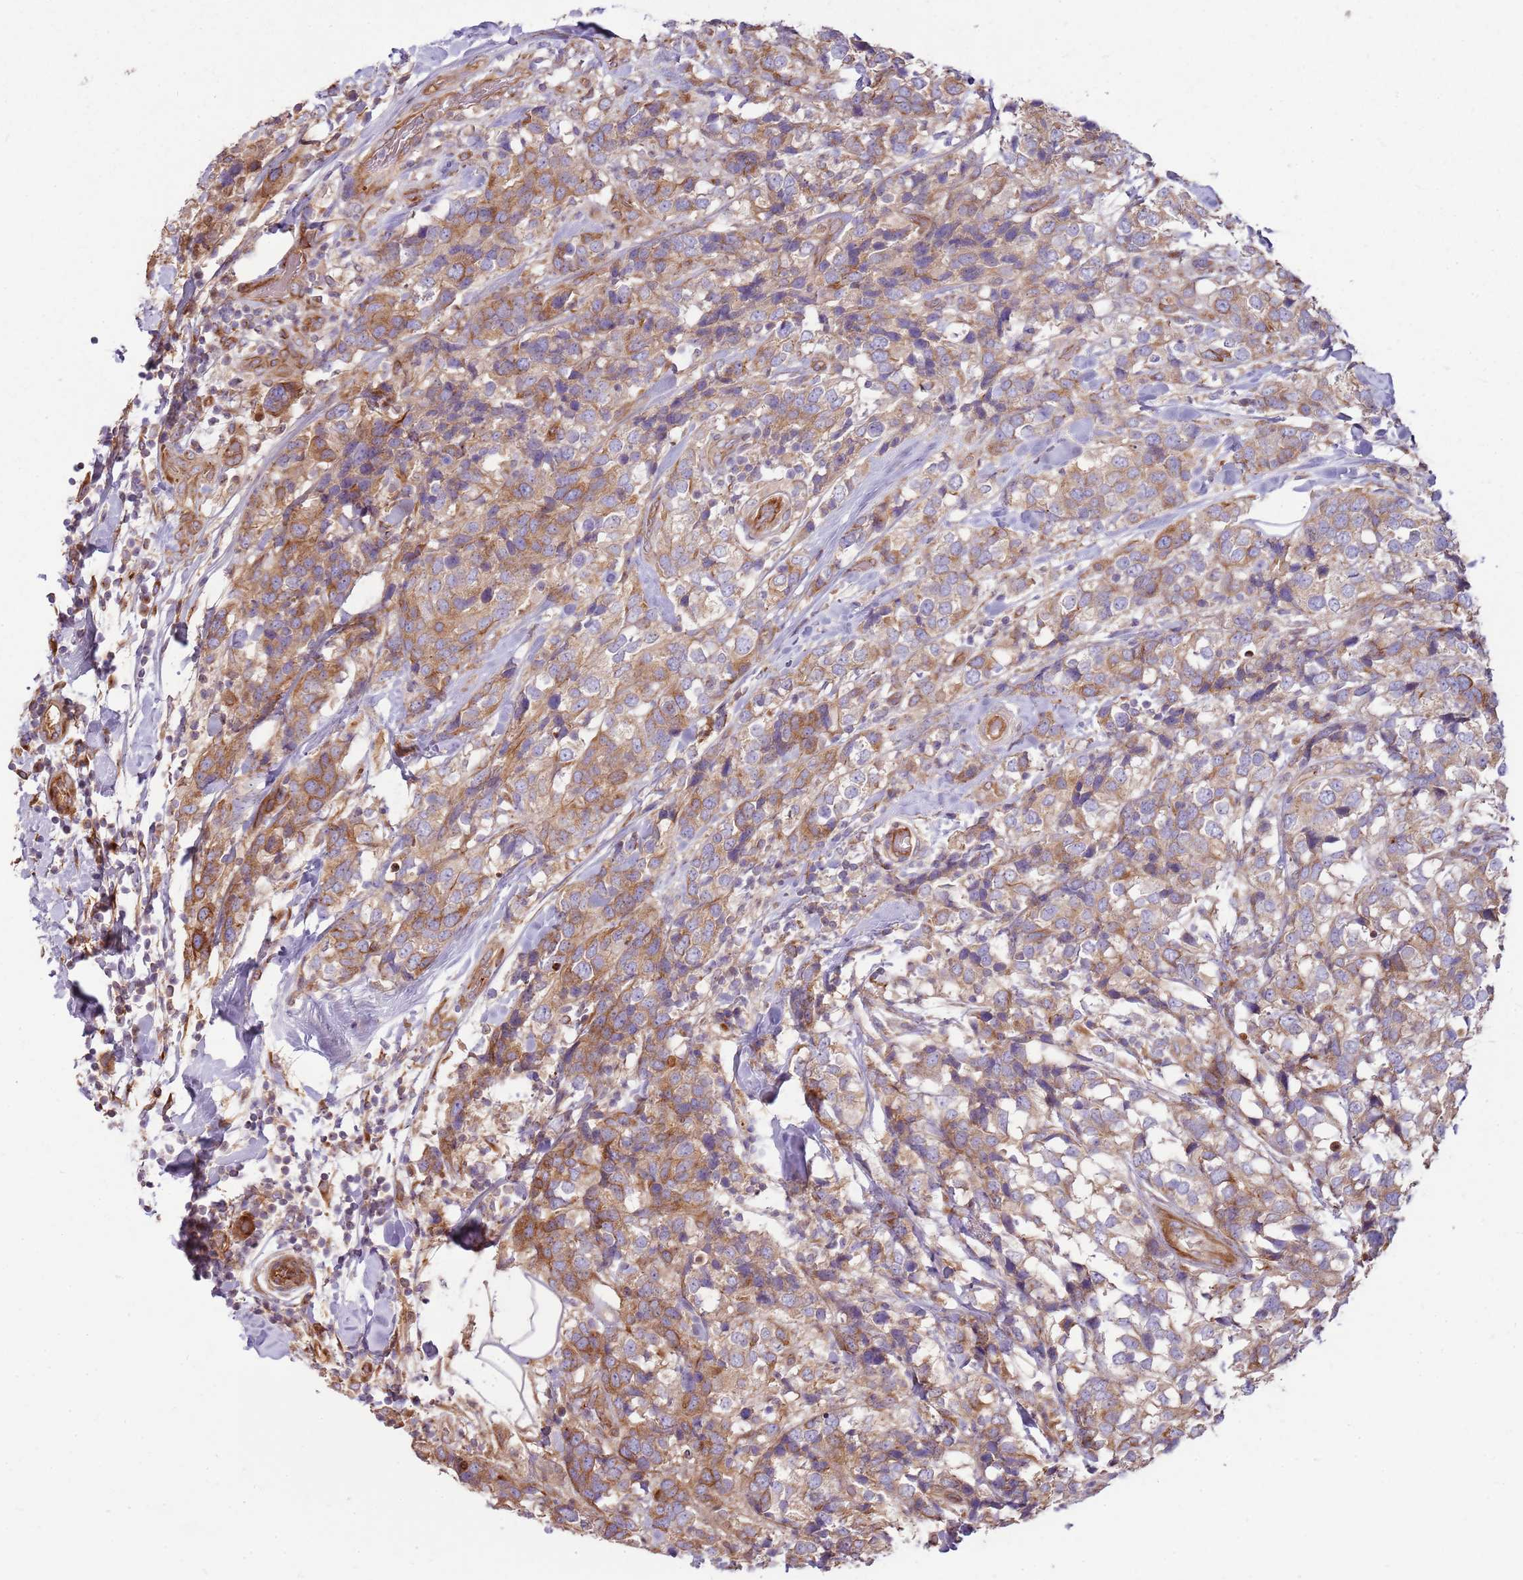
{"staining": {"intensity": "moderate", "quantity": ">75%", "location": "cytoplasmic/membranous"}, "tissue": "breast cancer", "cell_type": "Tumor cells", "image_type": "cancer", "snomed": [{"axis": "morphology", "description": "Lobular carcinoma"}, {"axis": "topography", "description": "Breast"}], "caption": "Approximately >75% of tumor cells in human breast cancer demonstrate moderate cytoplasmic/membranous protein positivity as visualized by brown immunohistochemical staining.", "gene": "EMC1", "patient": {"sex": "female", "age": 59}}